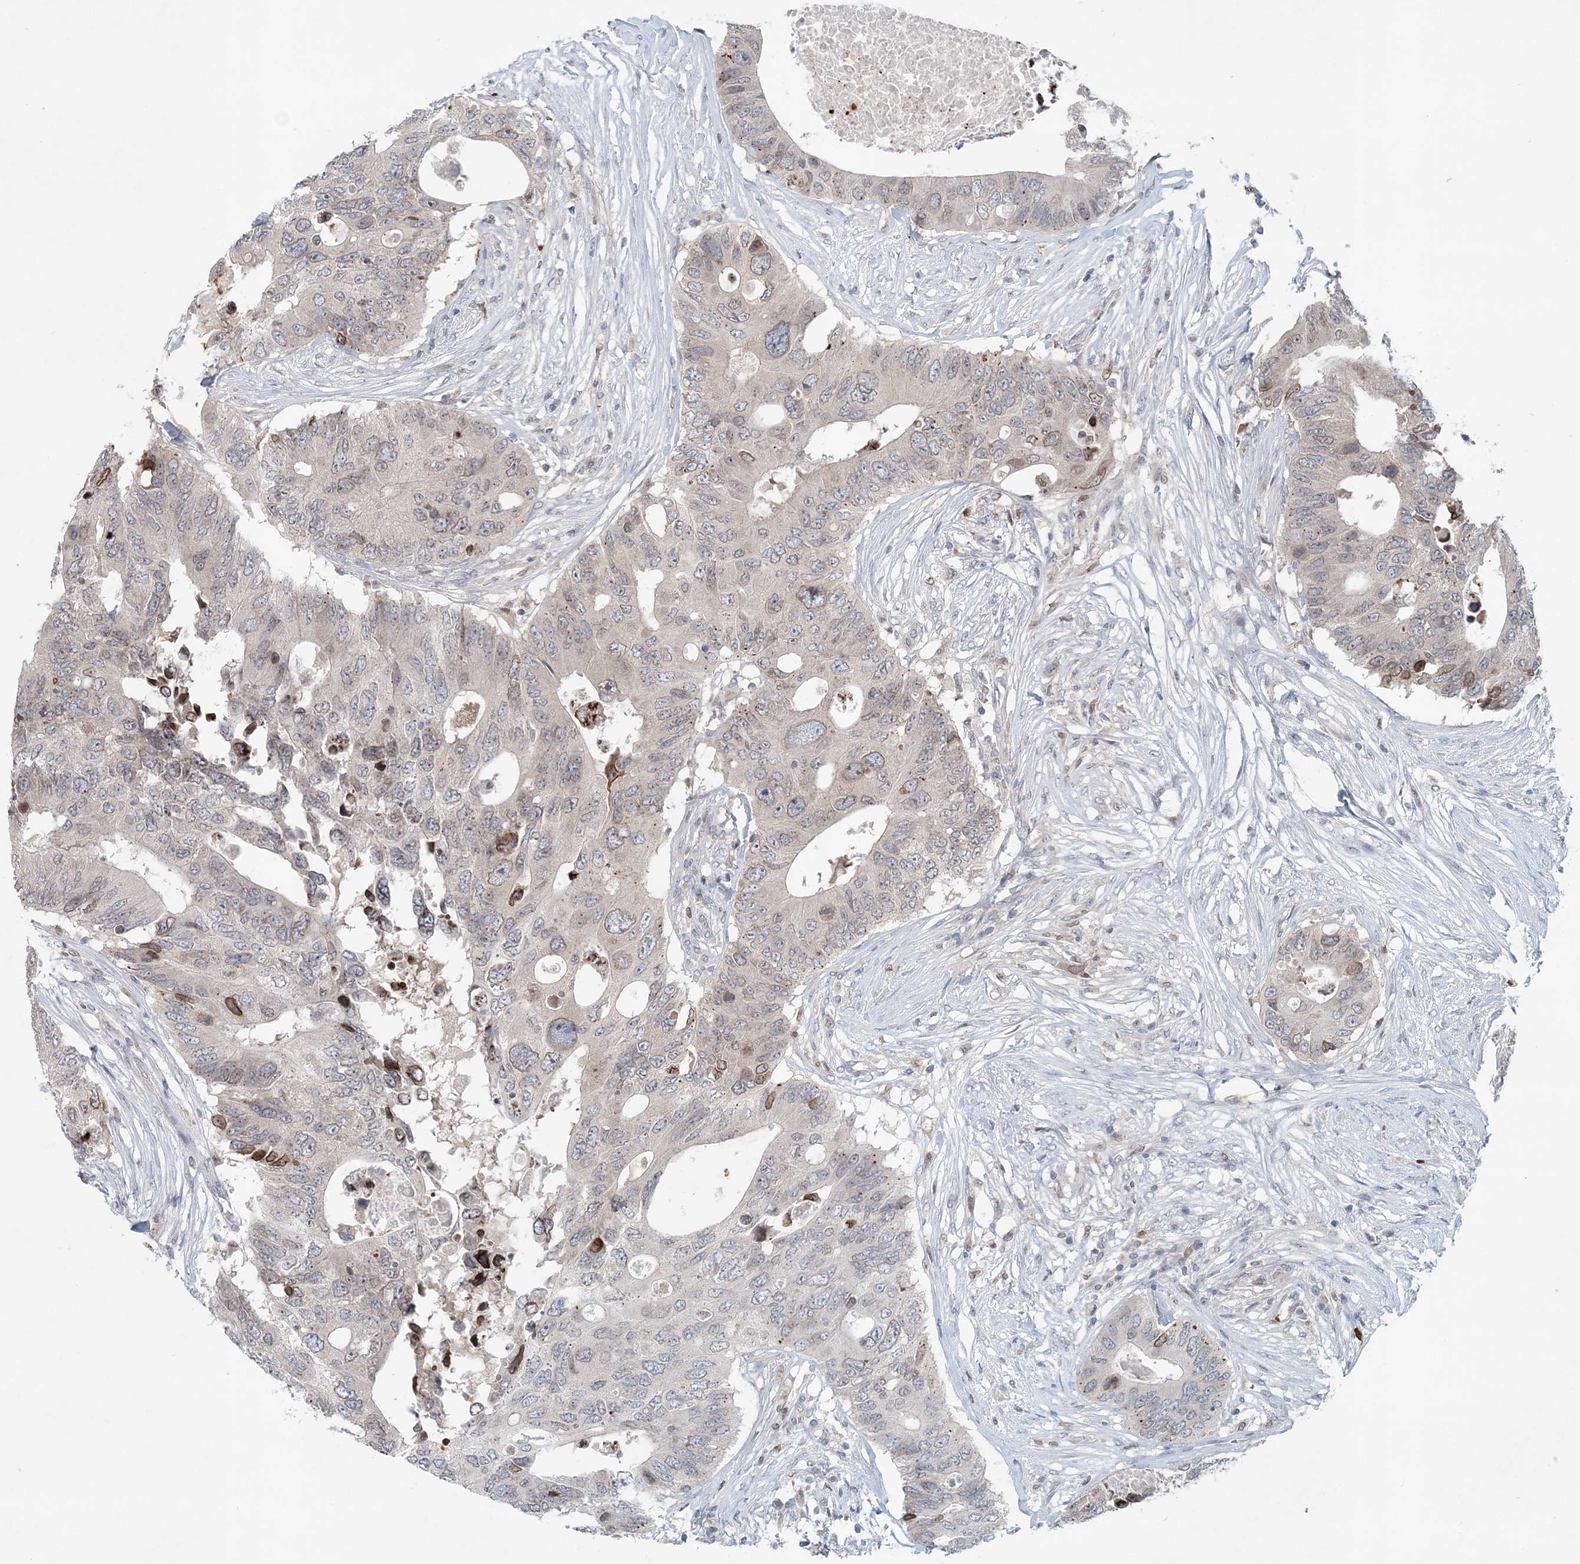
{"staining": {"intensity": "weak", "quantity": "<25%", "location": "cytoplasmic/membranous,nuclear"}, "tissue": "colorectal cancer", "cell_type": "Tumor cells", "image_type": "cancer", "snomed": [{"axis": "morphology", "description": "Adenocarcinoma, NOS"}, {"axis": "topography", "description": "Colon"}], "caption": "Tumor cells are negative for protein expression in human colorectal adenocarcinoma. (Brightfield microscopy of DAB (3,3'-diaminobenzidine) IHC at high magnification).", "gene": "NUP54", "patient": {"sex": "male", "age": 71}}